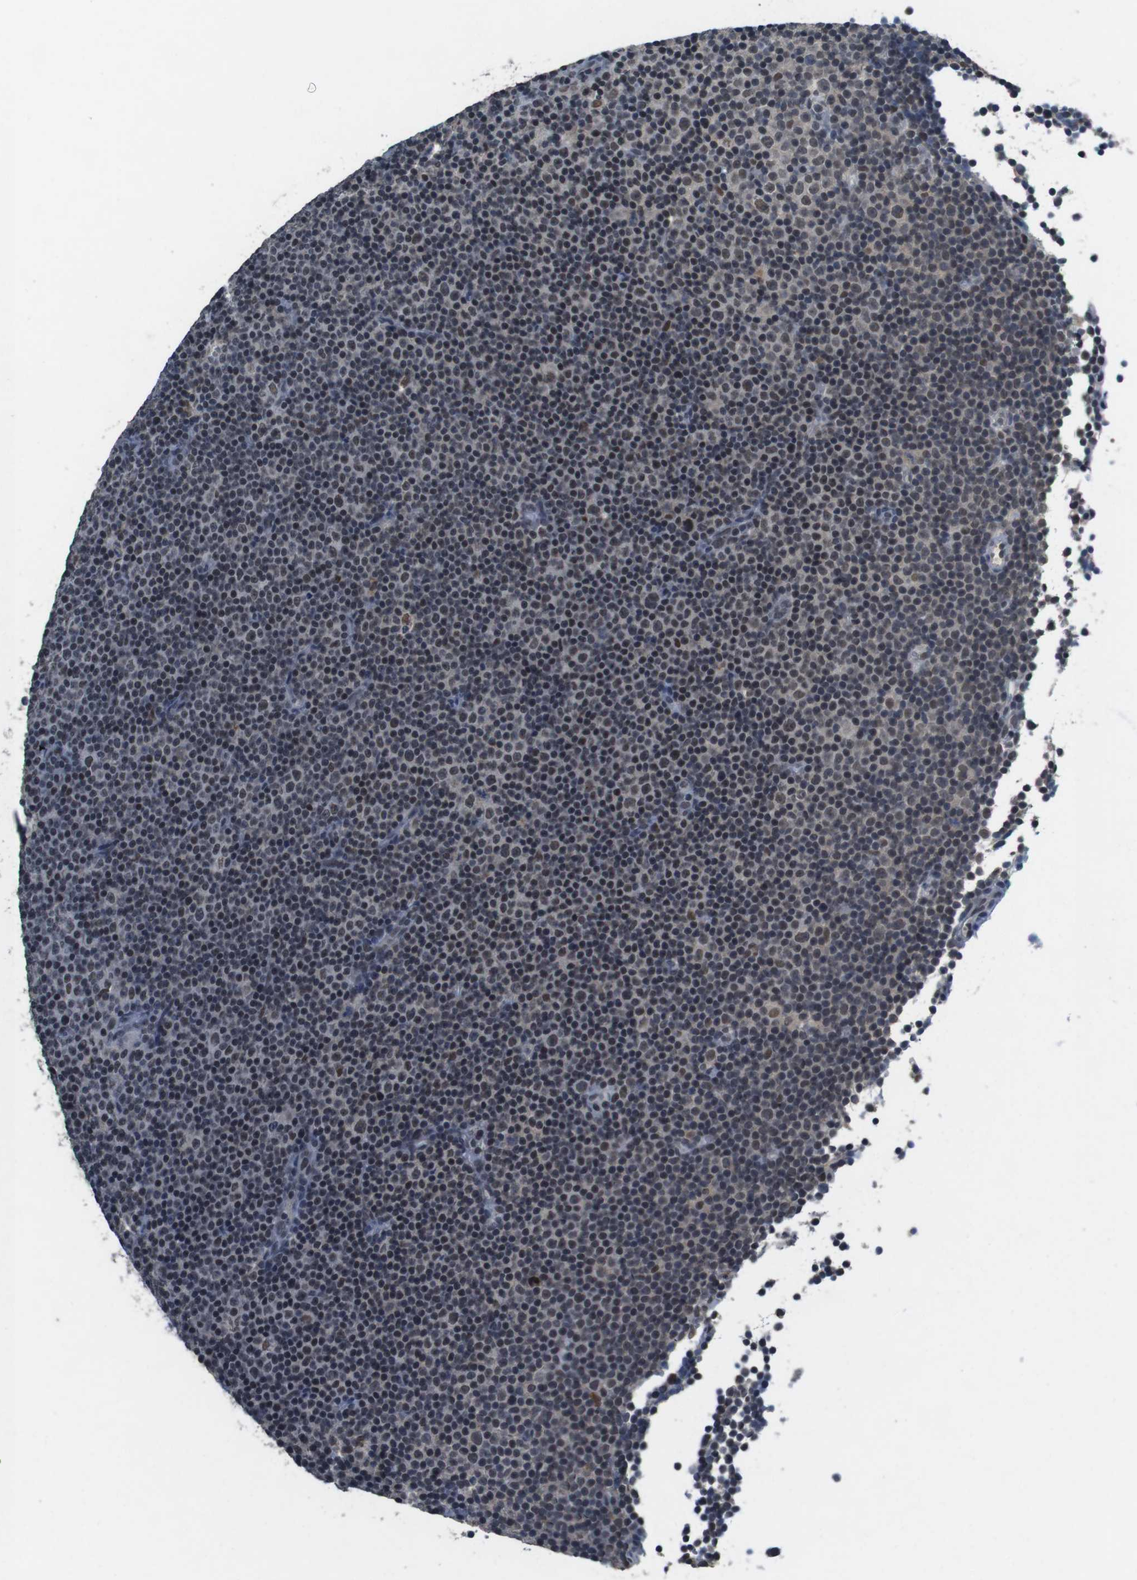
{"staining": {"intensity": "weak", "quantity": "25%-75%", "location": "nuclear"}, "tissue": "lymphoma", "cell_type": "Tumor cells", "image_type": "cancer", "snomed": [{"axis": "morphology", "description": "Malignant lymphoma, non-Hodgkin's type, Low grade"}, {"axis": "topography", "description": "Lymph node"}], "caption": "Malignant lymphoma, non-Hodgkin's type (low-grade) was stained to show a protein in brown. There is low levels of weak nuclear positivity in approximately 25%-75% of tumor cells.", "gene": "USP7", "patient": {"sex": "female", "age": 67}}